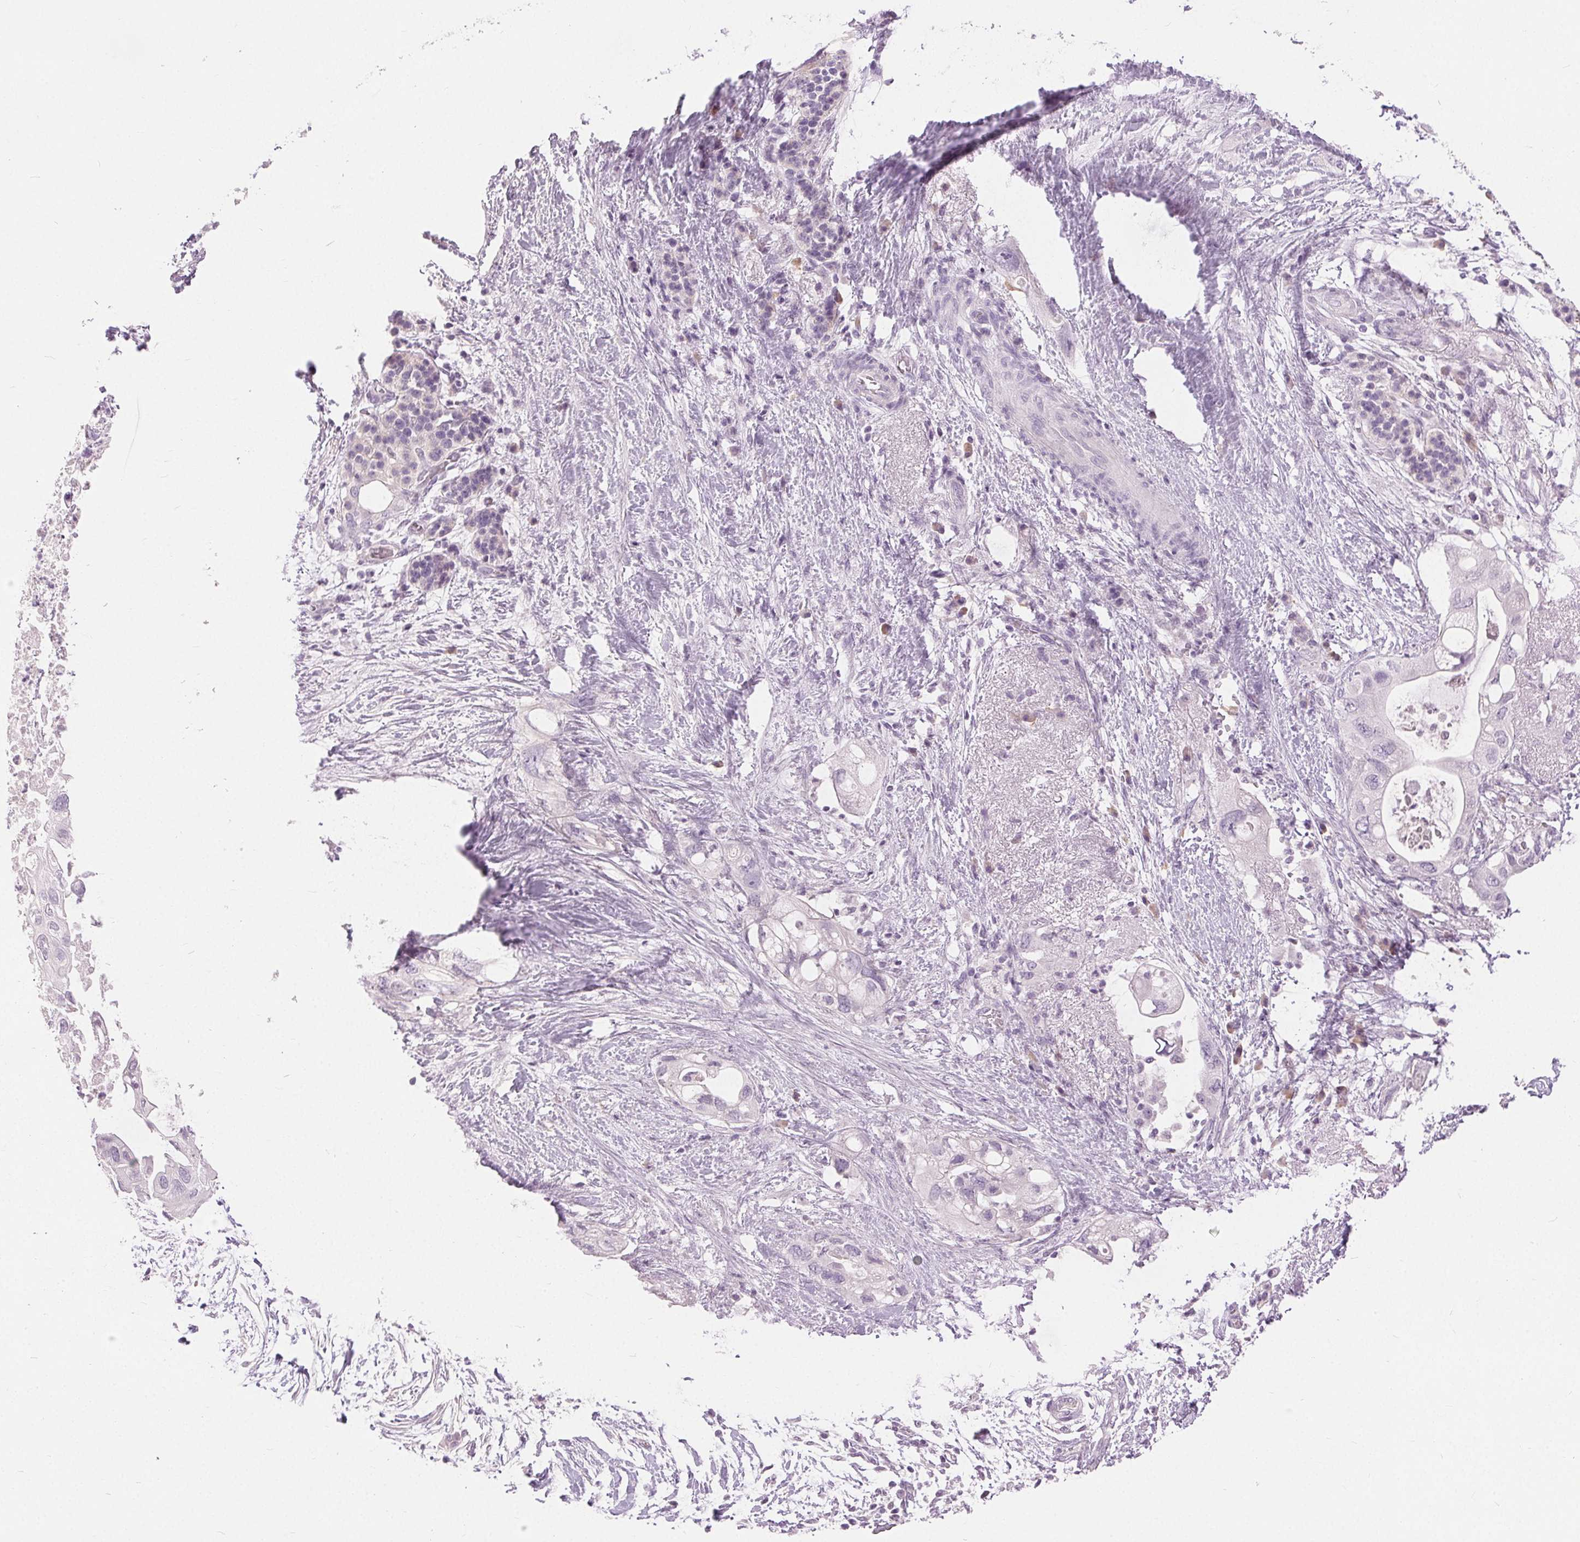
{"staining": {"intensity": "negative", "quantity": "none", "location": "none"}, "tissue": "pancreatic cancer", "cell_type": "Tumor cells", "image_type": "cancer", "snomed": [{"axis": "morphology", "description": "Adenocarcinoma, NOS"}, {"axis": "topography", "description": "Pancreas"}], "caption": "DAB (3,3'-diaminobenzidine) immunohistochemical staining of human pancreatic adenocarcinoma exhibits no significant positivity in tumor cells.", "gene": "DSG3", "patient": {"sex": "female", "age": 72}}